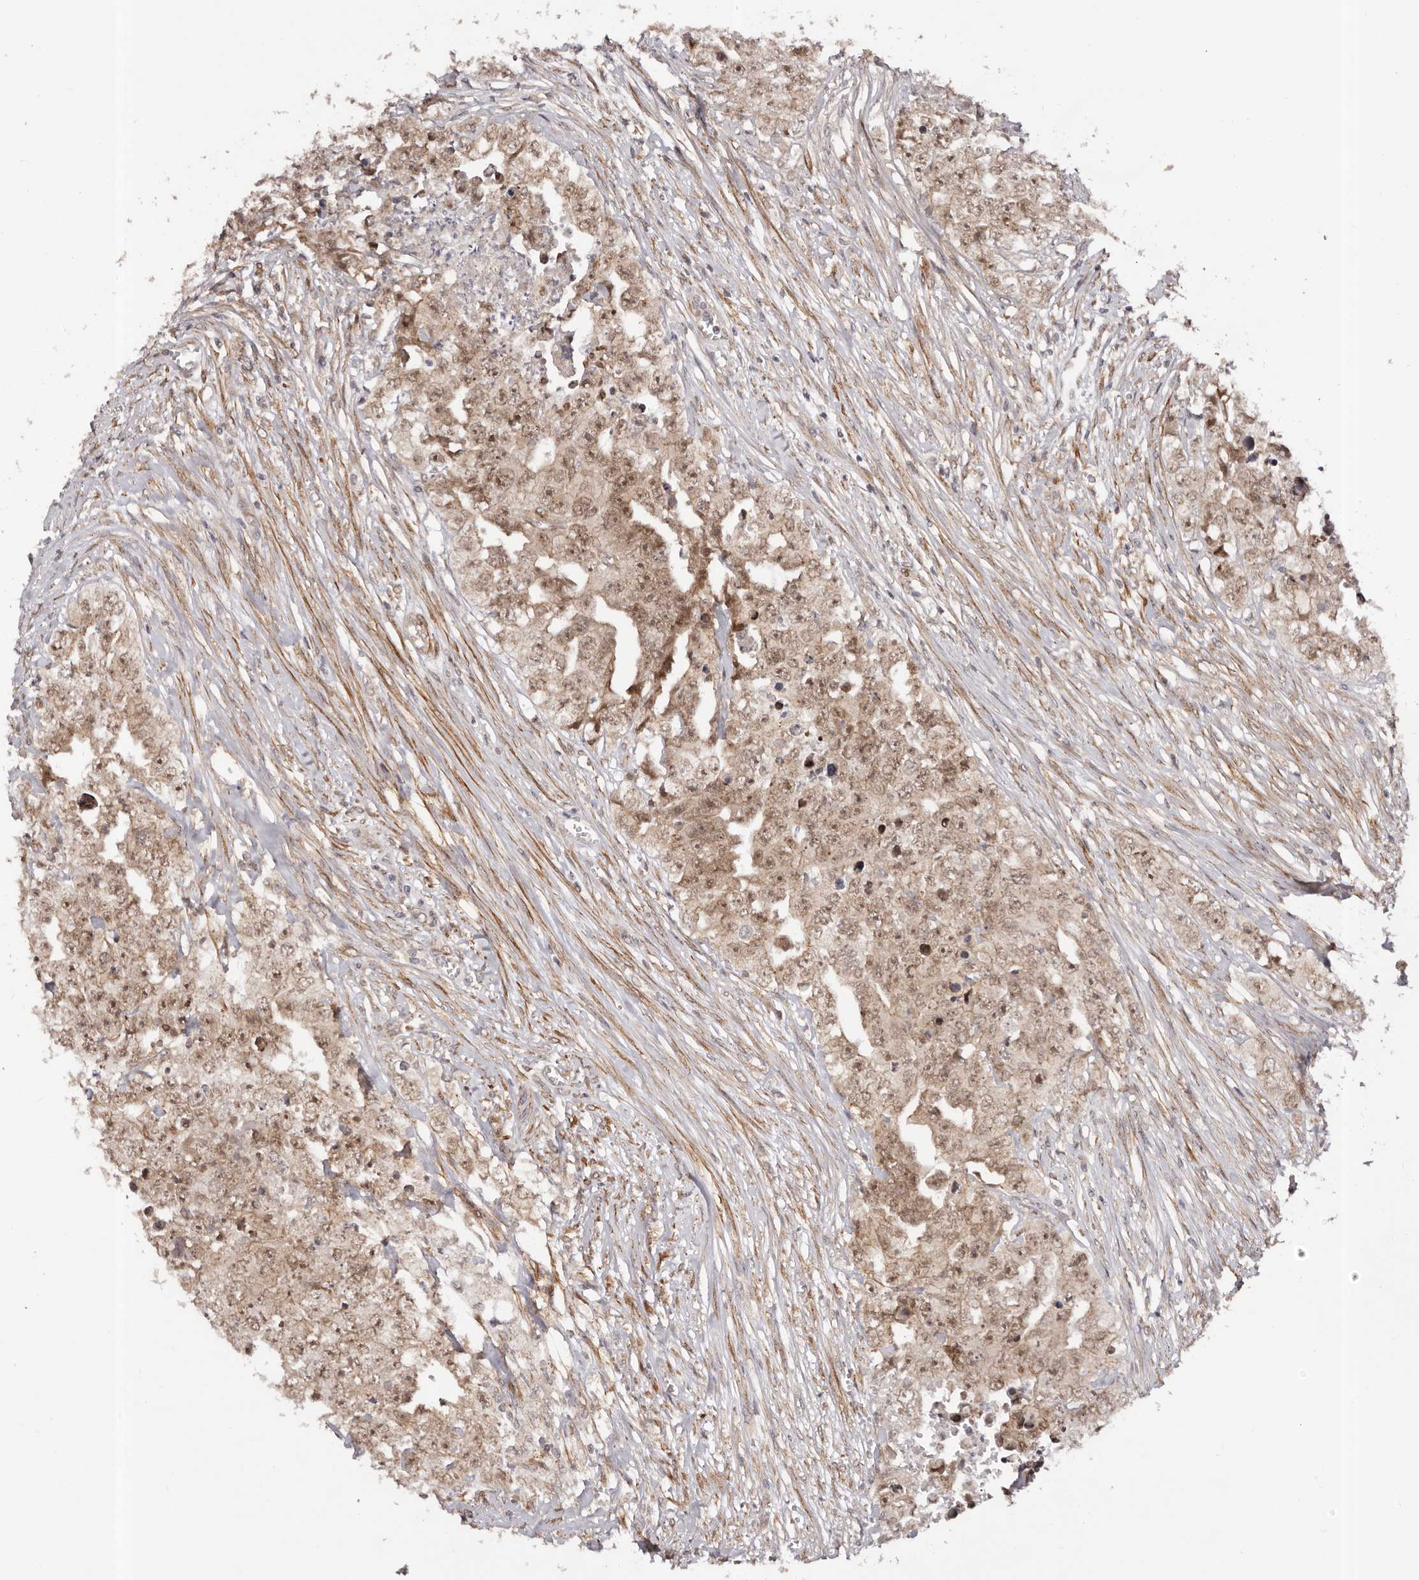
{"staining": {"intensity": "moderate", "quantity": ">75%", "location": "cytoplasmic/membranous,nuclear"}, "tissue": "testis cancer", "cell_type": "Tumor cells", "image_type": "cancer", "snomed": [{"axis": "morphology", "description": "Seminoma, NOS"}, {"axis": "morphology", "description": "Carcinoma, Embryonal, NOS"}, {"axis": "topography", "description": "Testis"}], "caption": "High-power microscopy captured an IHC image of testis cancer, revealing moderate cytoplasmic/membranous and nuclear expression in approximately >75% of tumor cells.", "gene": "MICAL2", "patient": {"sex": "male", "age": 43}}